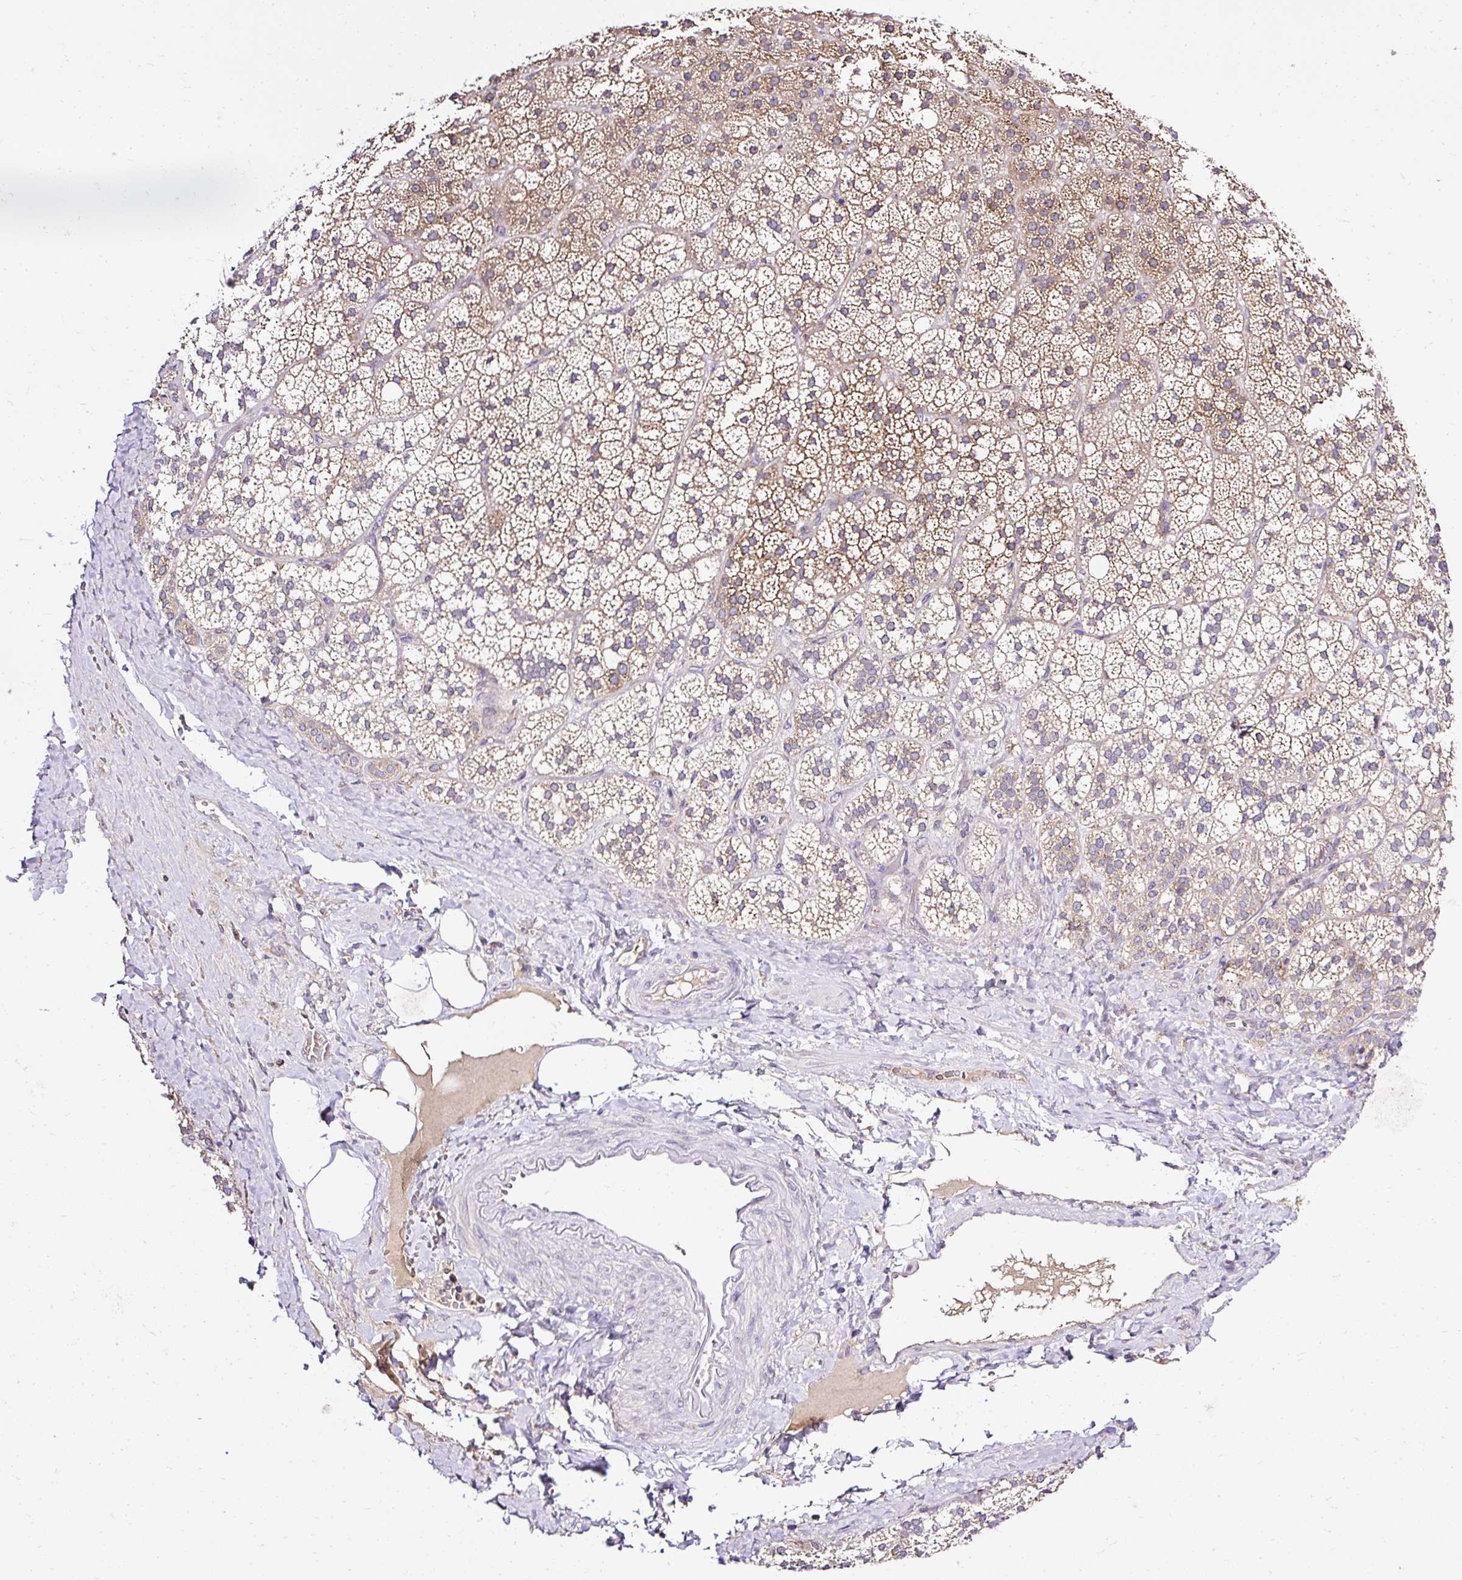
{"staining": {"intensity": "moderate", "quantity": ">75%", "location": "cytoplasmic/membranous"}, "tissue": "adrenal gland", "cell_type": "Glandular cells", "image_type": "normal", "snomed": [{"axis": "morphology", "description": "Normal tissue, NOS"}, {"axis": "topography", "description": "Adrenal gland"}], "caption": "Brown immunohistochemical staining in benign human adrenal gland demonstrates moderate cytoplasmic/membranous expression in approximately >75% of glandular cells.", "gene": "SEC63", "patient": {"sex": "male", "age": 53}}